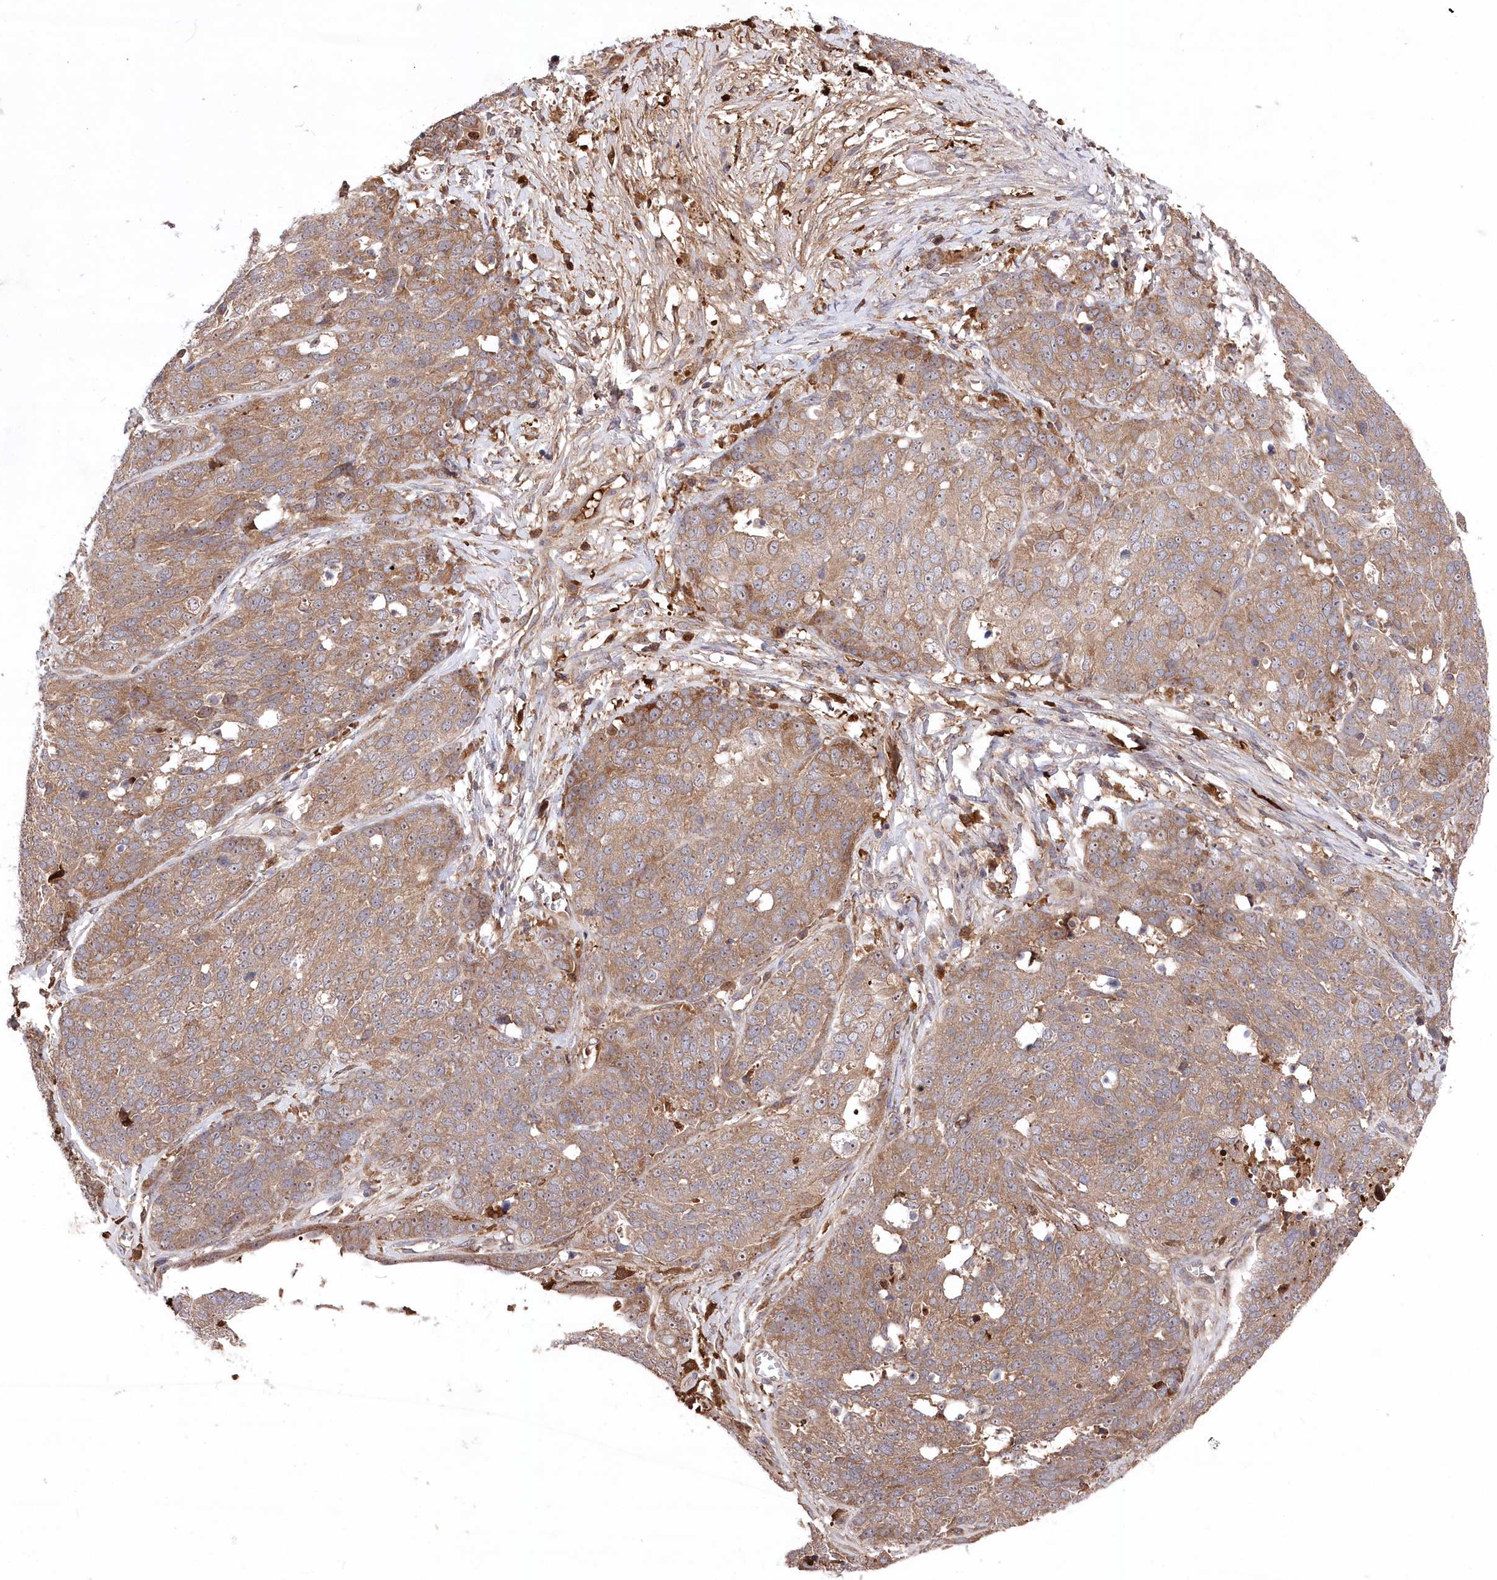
{"staining": {"intensity": "moderate", "quantity": ">75%", "location": "cytoplasmic/membranous"}, "tissue": "ovarian cancer", "cell_type": "Tumor cells", "image_type": "cancer", "snomed": [{"axis": "morphology", "description": "Cystadenocarcinoma, serous, NOS"}, {"axis": "topography", "description": "Ovary"}], "caption": "Immunohistochemistry histopathology image of neoplastic tissue: ovarian cancer (serous cystadenocarcinoma) stained using immunohistochemistry displays medium levels of moderate protein expression localized specifically in the cytoplasmic/membranous of tumor cells, appearing as a cytoplasmic/membranous brown color.", "gene": "PPP1R21", "patient": {"sex": "female", "age": 44}}